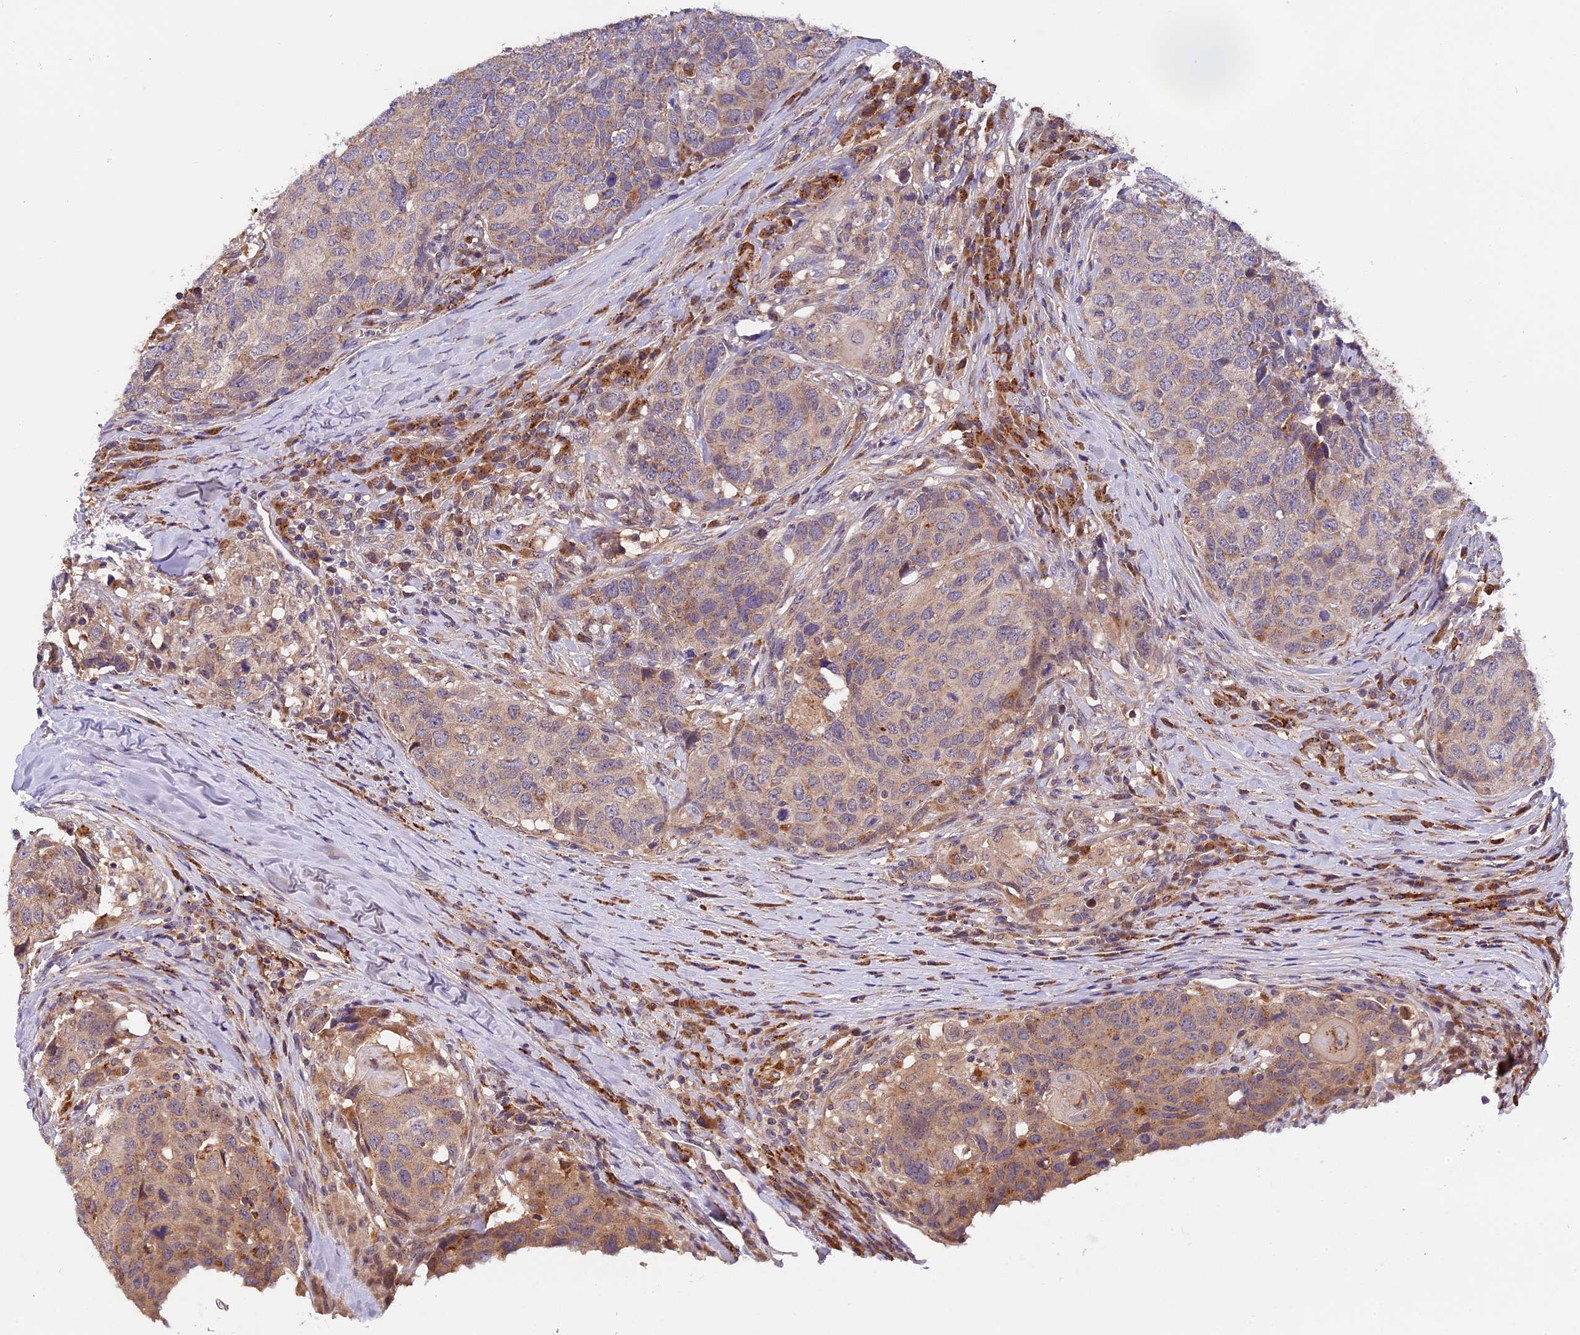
{"staining": {"intensity": "weak", "quantity": ">75%", "location": "cytoplasmic/membranous"}, "tissue": "head and neck cancer", "cell_type": "Tumor cells", "image_type": "cancer", "snomed": [{"axis": "morphology", "description": "Squamous cell carcinoma, NOS"}, {"axis": "topography", "description": "Head-Neck"}], "caption": "This is an image of IHC staining of head and neck cancer, which shows weak positivity in the cytoplasmic/membranous of tumor cells.", "gene": "COPE", "patient": {"sex": "male", "age": 66}}